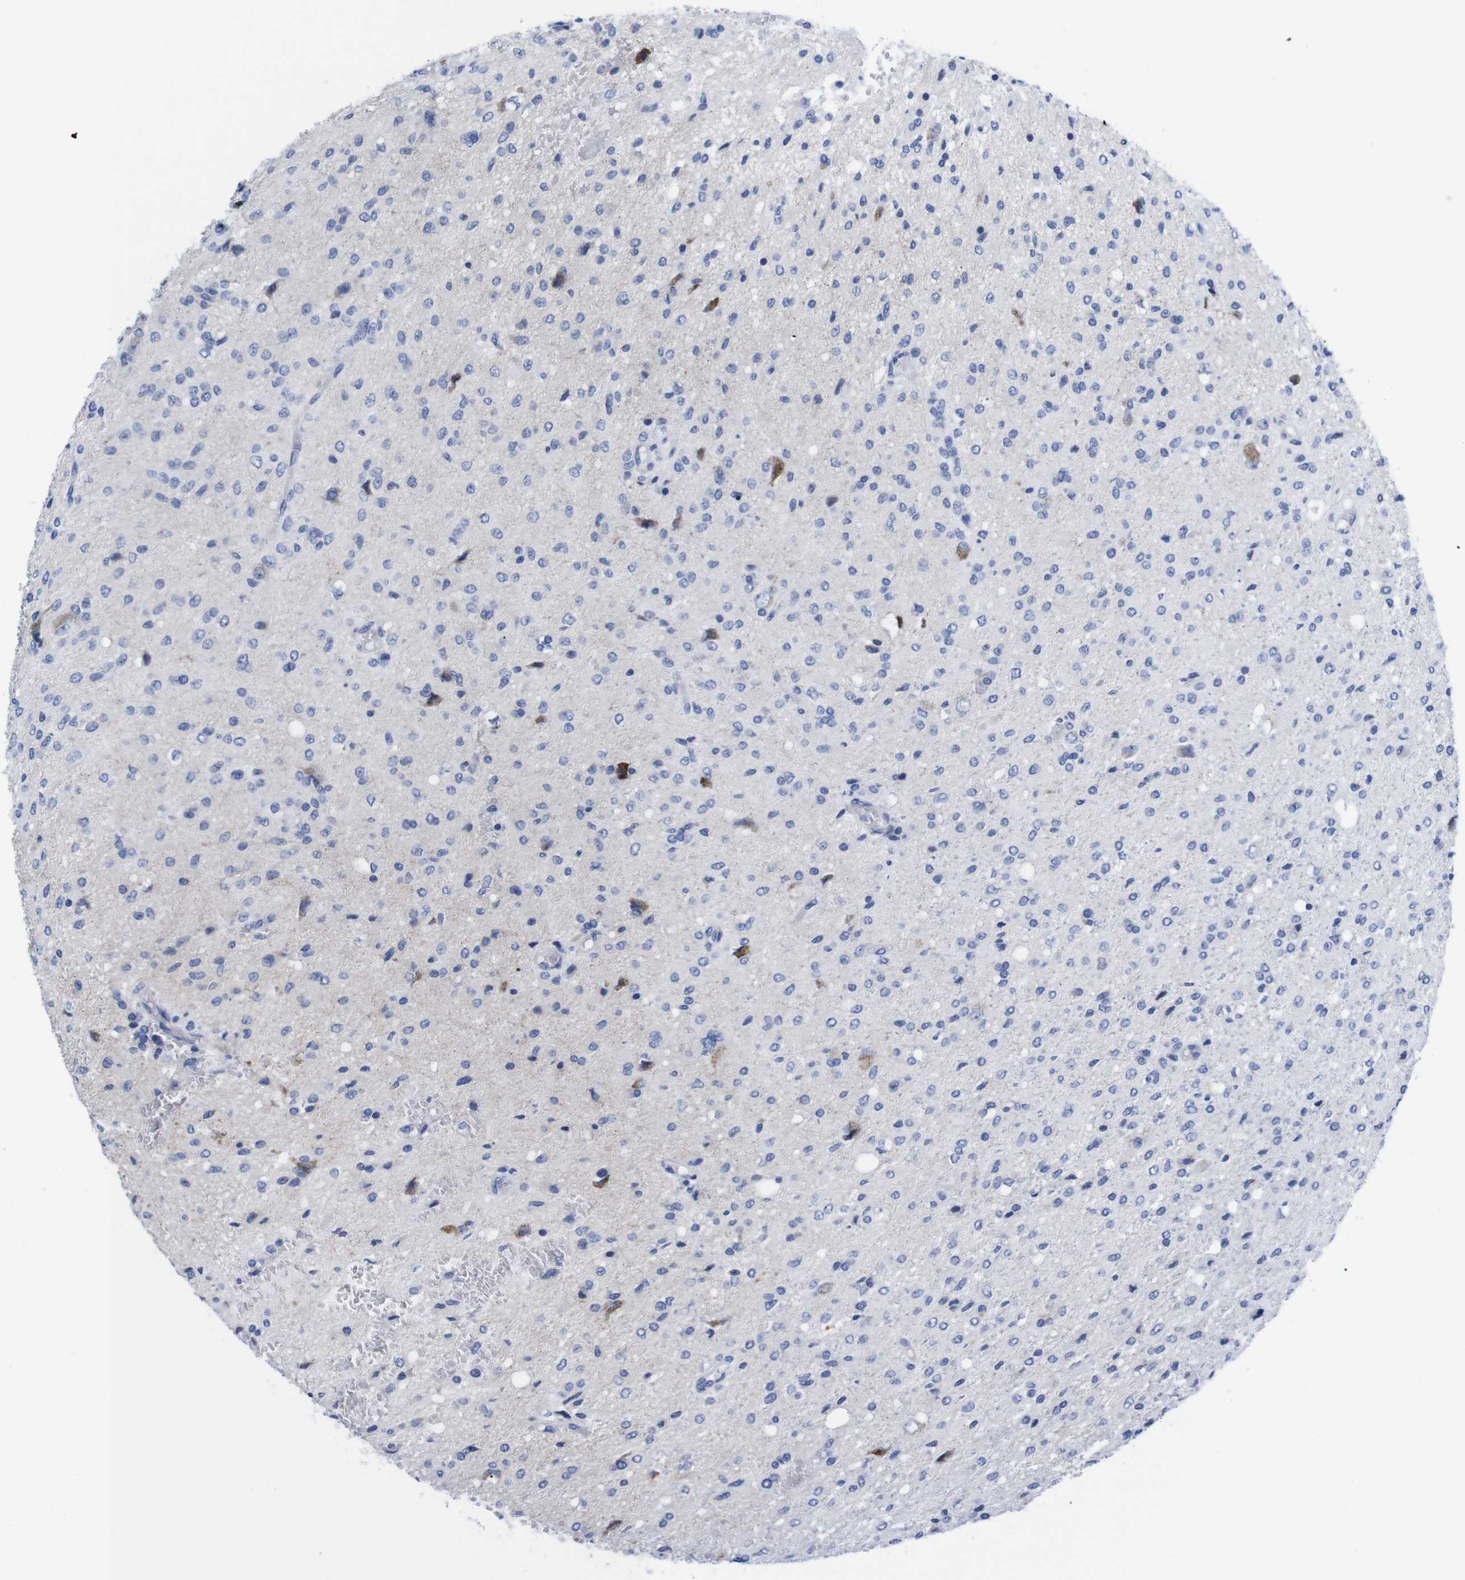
{"staining": {"intensity": "moderate", "quantity": "<25%", "location": "cytoplasmic/membranous"}, "tissue": "glioma", "cell_type": "Tumor cells", "image_type": "cancer", "snomed": [{"axis": "morphology", "description": "Glioma, malignant, High grade"}, {"axis": "topography", "description": "Brain"}], "caption": "Immunohistochemical staining of glioma displays low levels of moderate cytoplasmic/membranous staining in approximately <25% of tumor cells.", "gene": "LRRC55", "patient": {"sex": "female", "age": 59}}